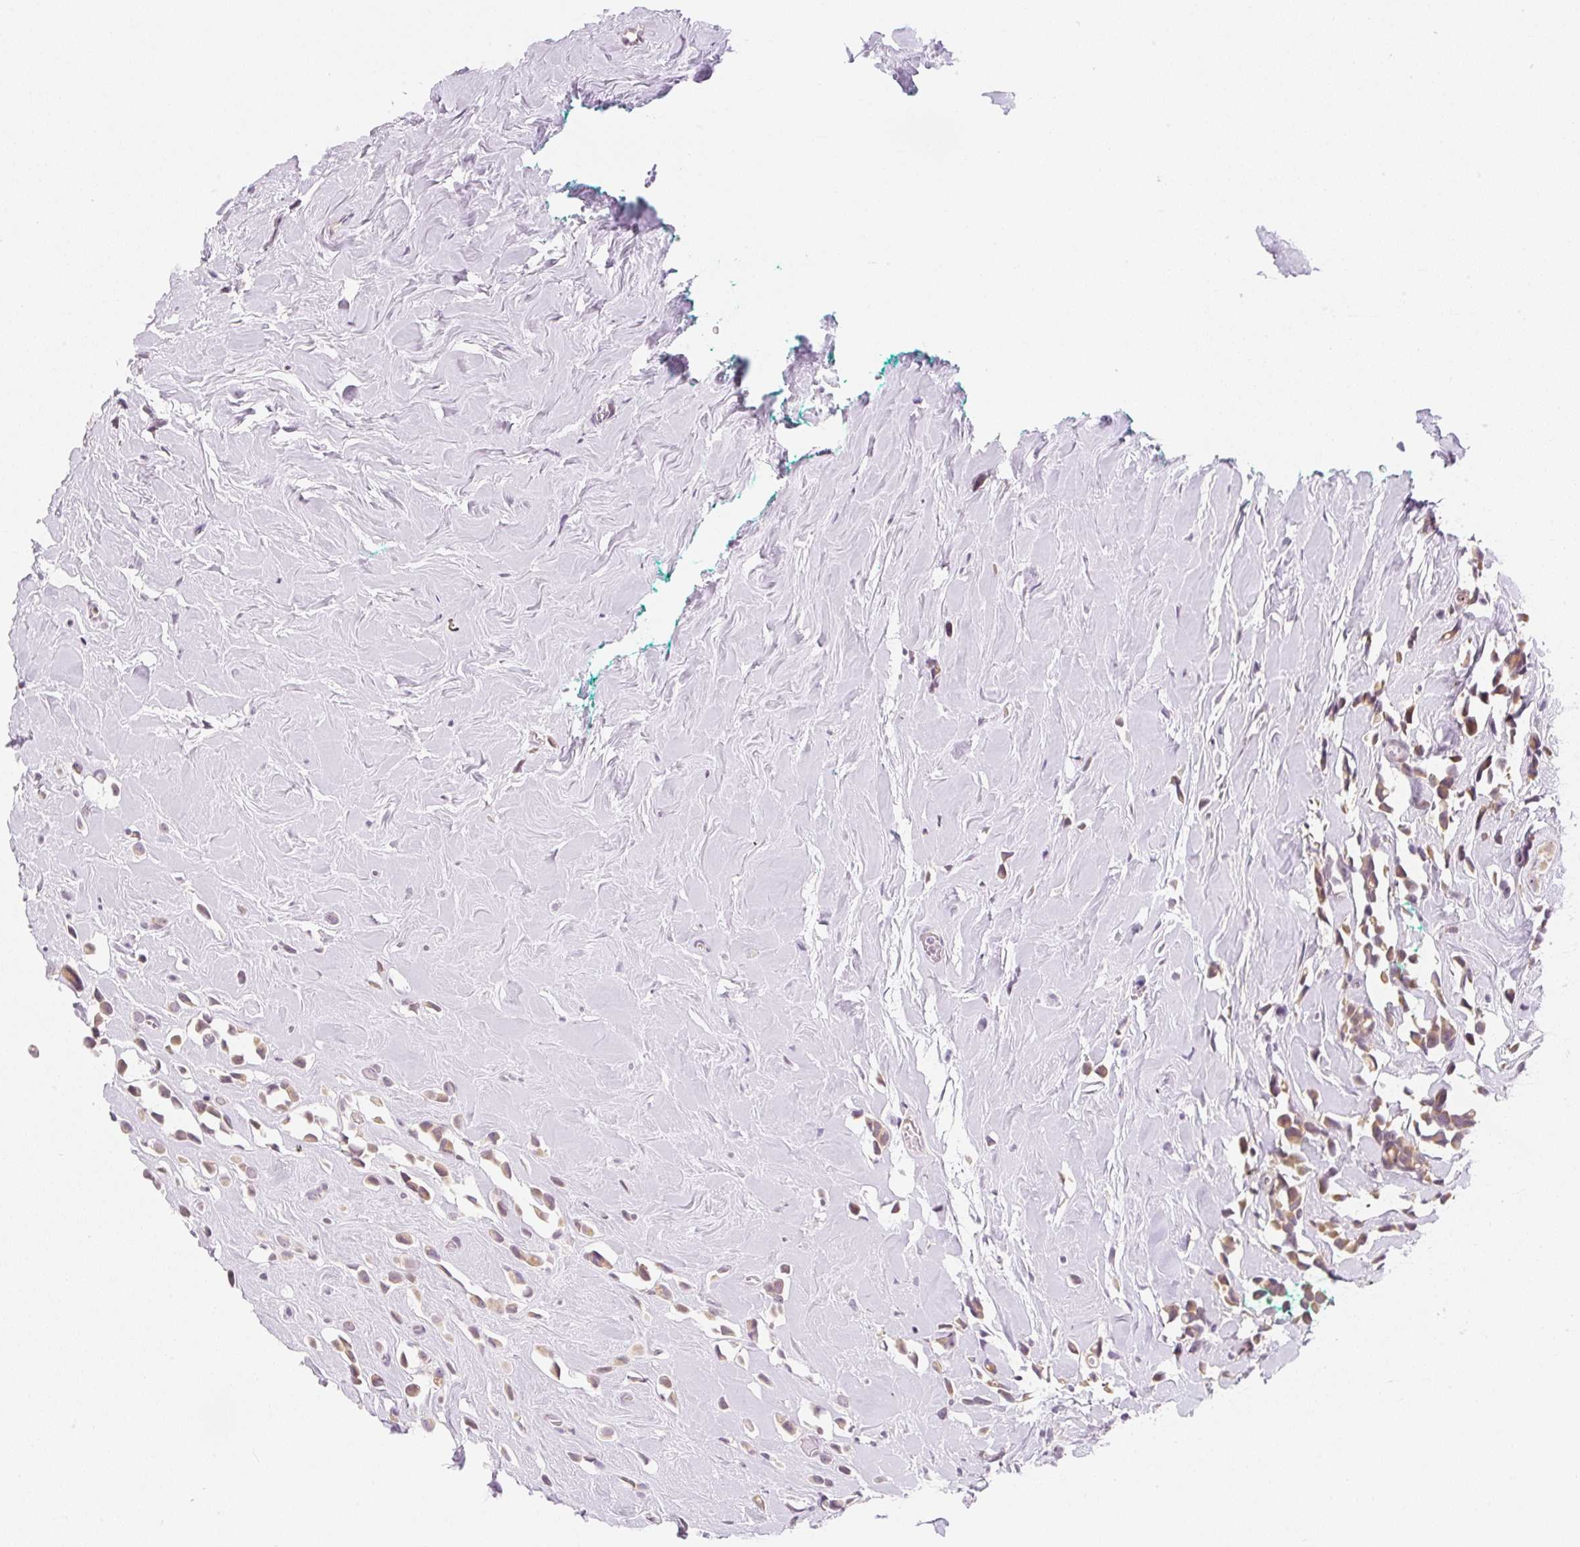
{"staining": {"intensity": "moderate", "quantity": ">75%", "location": "cytoplasmic/membranous,nuclear"}, "tissue": "breast cancer", "cell_type": "Tumor cells", "image_type": "cancer", "snomed": [{"axis": "morphology", "description": "Duct carcinoma"}, {"axis": "topography", "description": "Breast"}], "caption": "Tumor cells display medium levels of moderate cytoplasmic/membranous and nuclear staining in approximately >75% of cells in breast cancer (infiltrating ductal carcinoma). Nuclei are stained in blue.", "gene": "CASKIN1", "patient": {"sex": "female", "age": 80}}